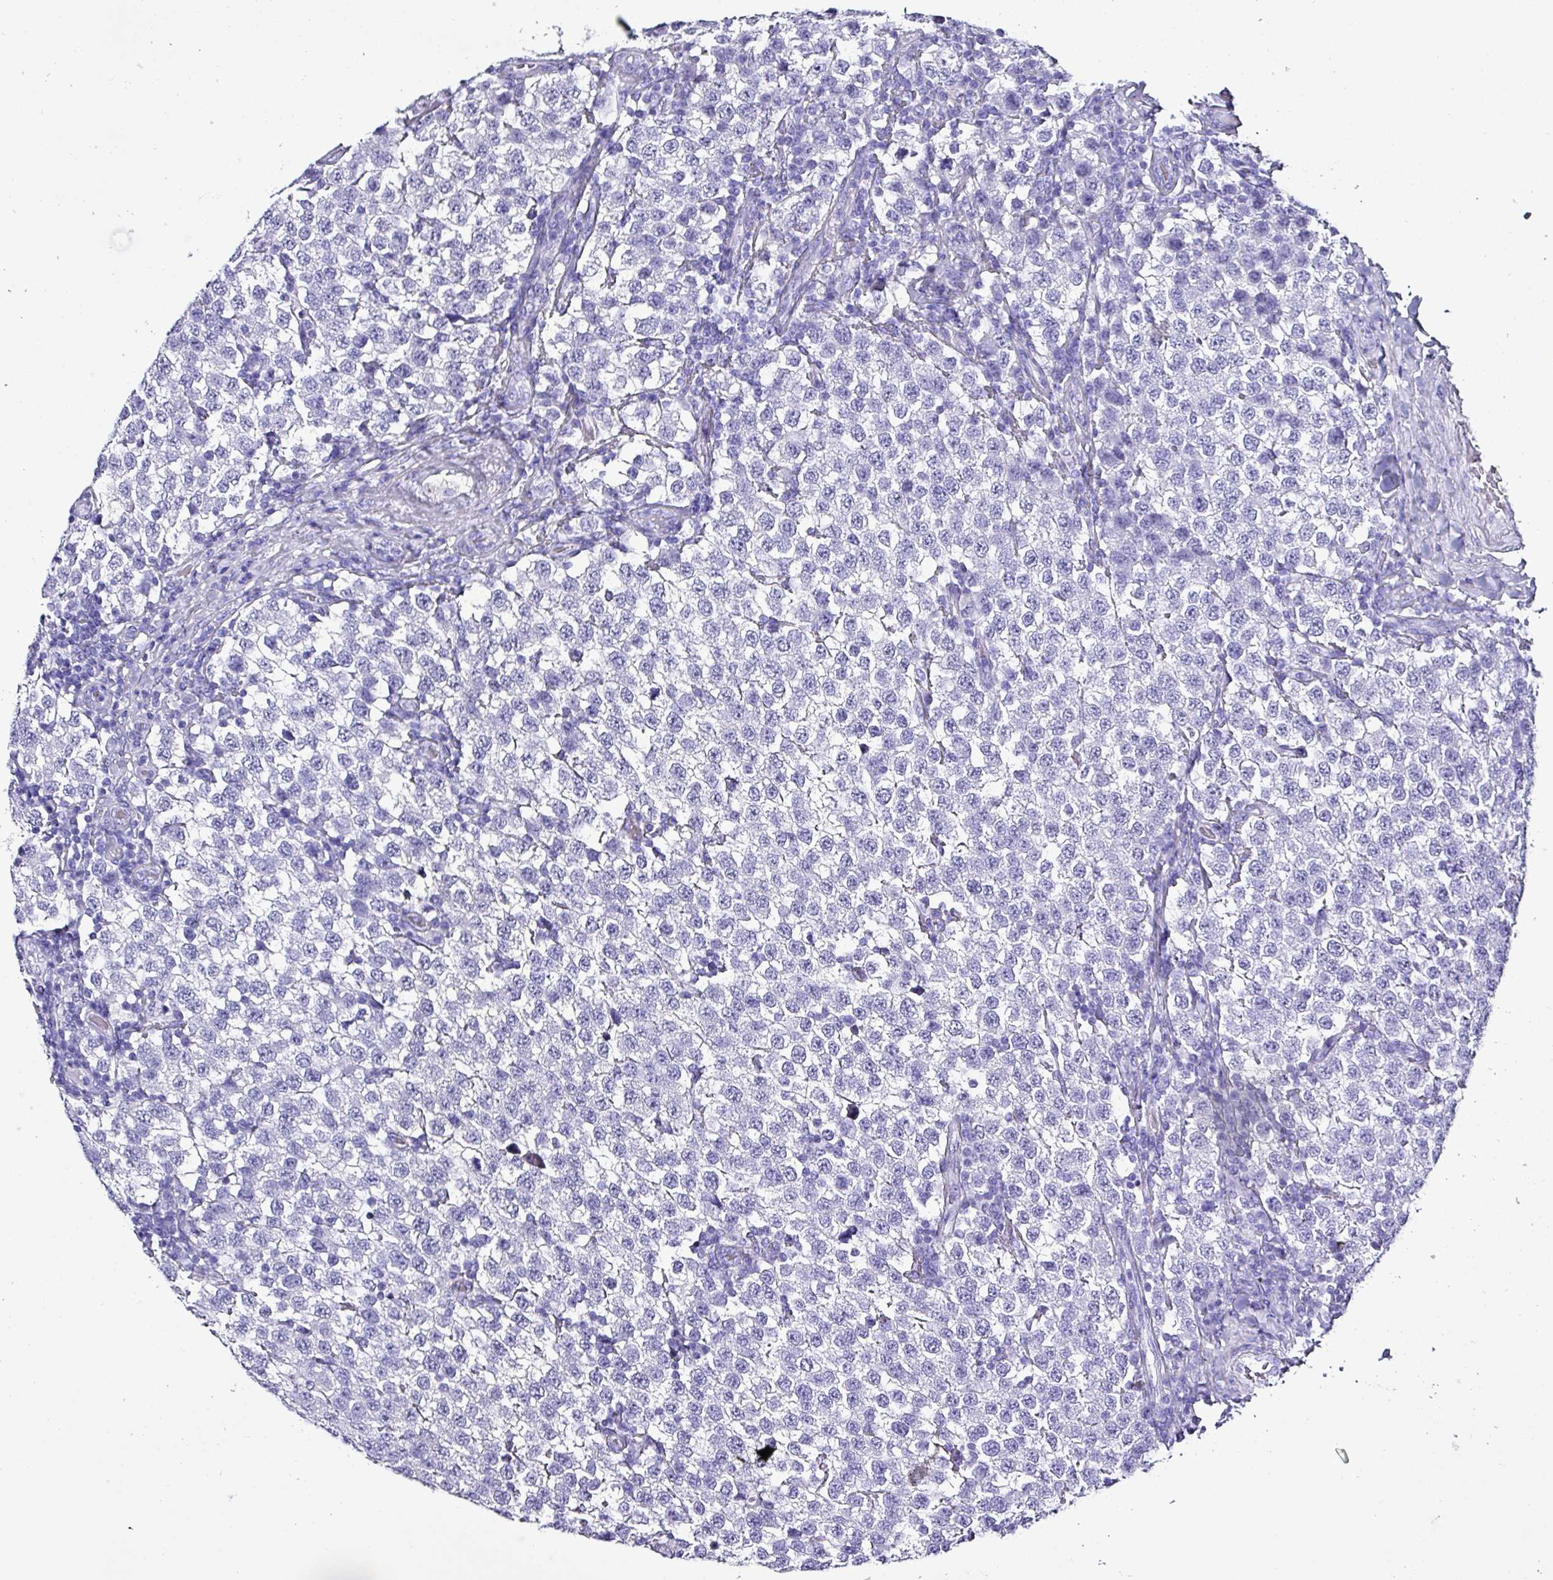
{"staining": {"intensity": "negative", "quantity": "none", "location": "none"}, "tissue": "testis cancer", "cell_type": "Tumor cells", "image_type": "cancer", "snomed": [{"axis": "morphology", "description": "Seminoma, NOS"}, {"axis": "topography", "description": "Testis"}], "caption": "Tumor cells are negative for protein expression in human seminoma (testis). (DAB (3,3'-diaminobenzidine) immunohistochemistry with hematoxylin counter stain).", "gene": "KRT6C", "patient": {"sex": "male", "age": 34}}